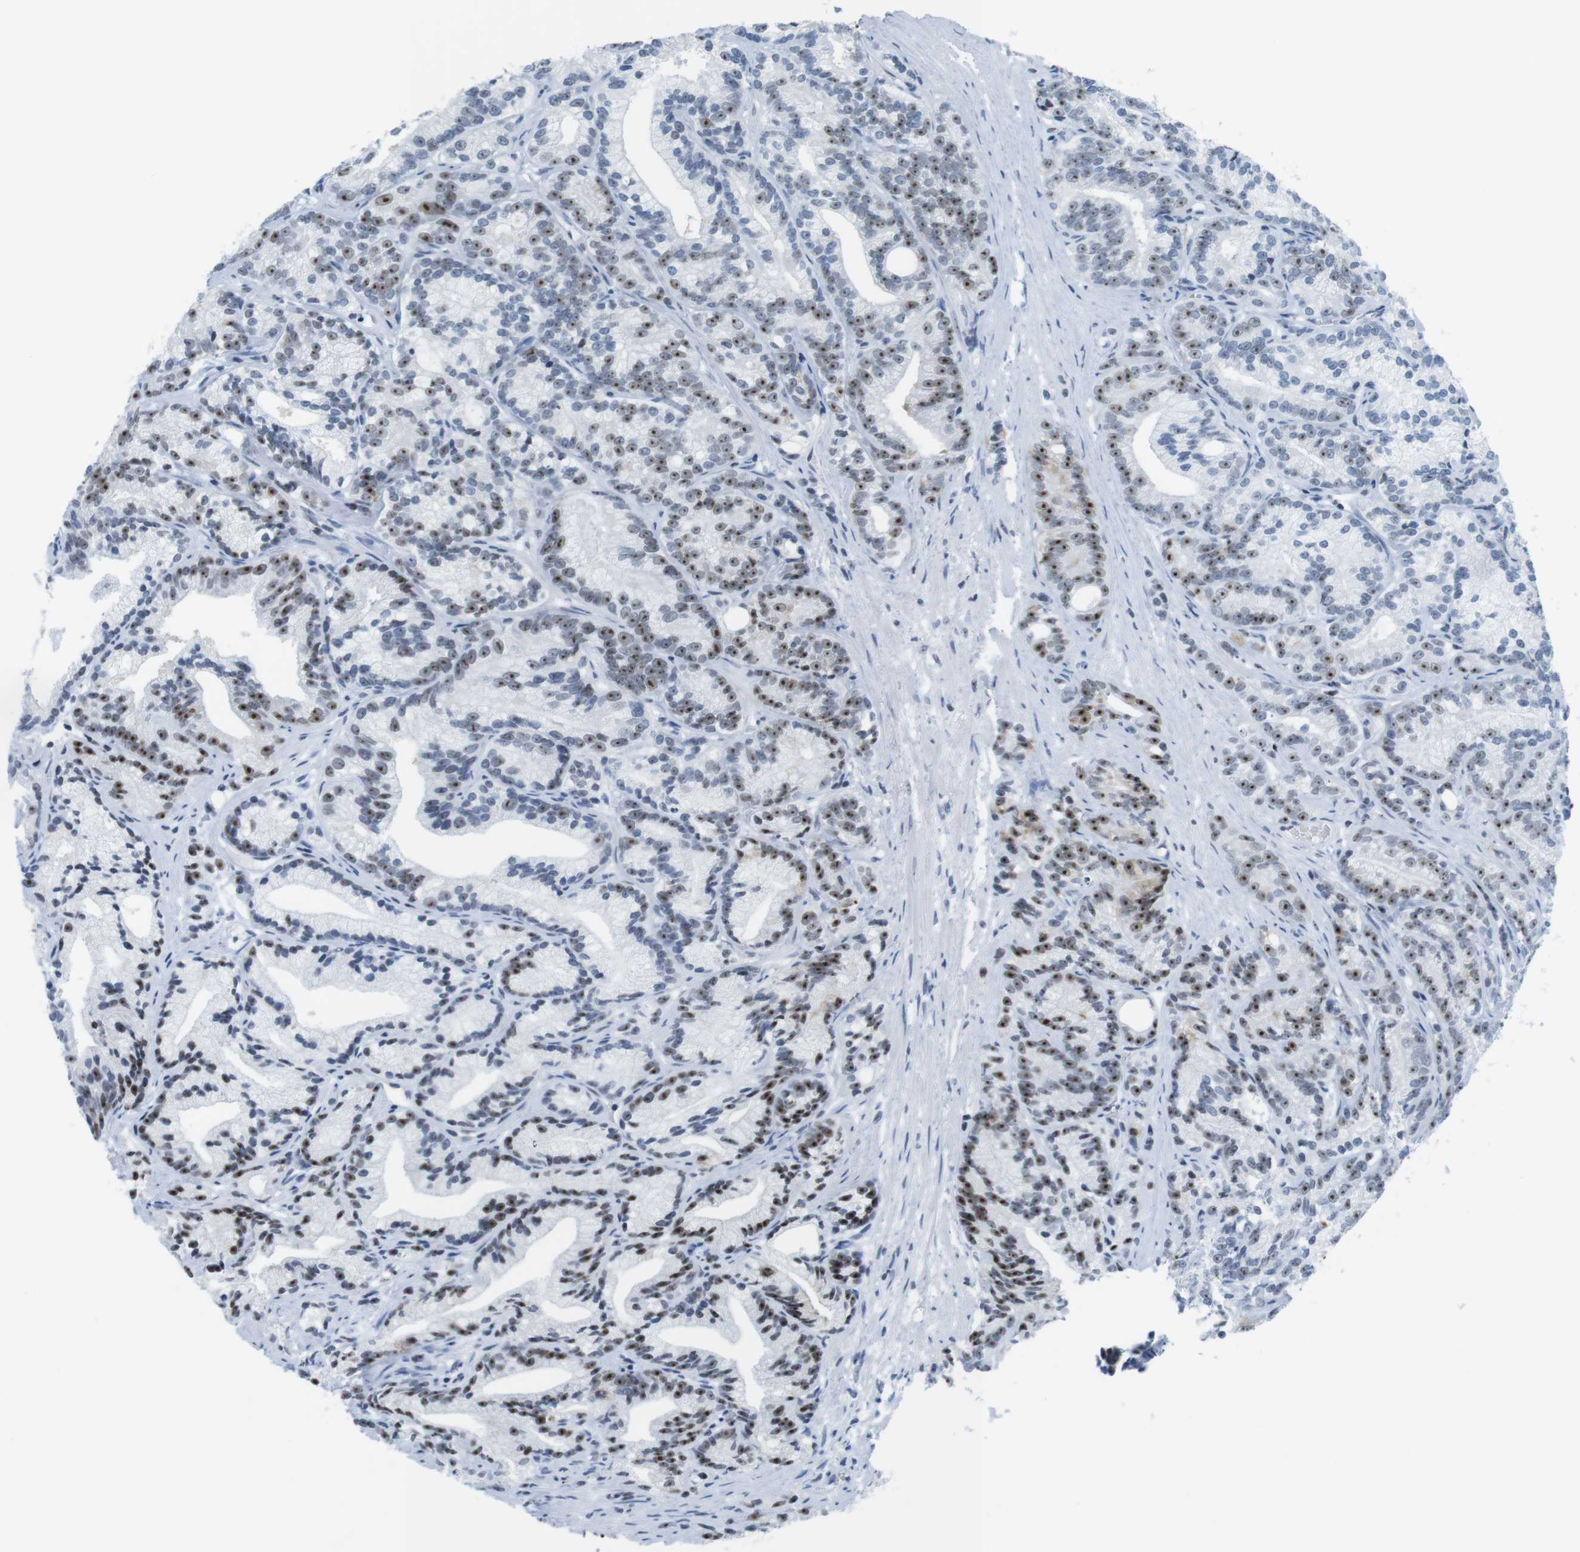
{"staining": {"intensity": "strong", "quantity": ">75%", "location": "nuclear"}, "tissue": "prostate cancer", "cell_type": "Tumor cells", "image_type": "cancer", "snomed": [{"axis": "morphology", "description": "Adenocarcinoma, Low grade"}, {"axis": "topography", "description": "Prostate"}], "caption": "A high-resolution photomicrograph shows immunohistochemistry (IHC) staining of prostate cancer, which exhibits strong nuclear expression in approximately >75% of tumor cells. Nuclei are stained in blue.", "gene": "NIFK", "patient": {"sex": "male", "age": 89}}